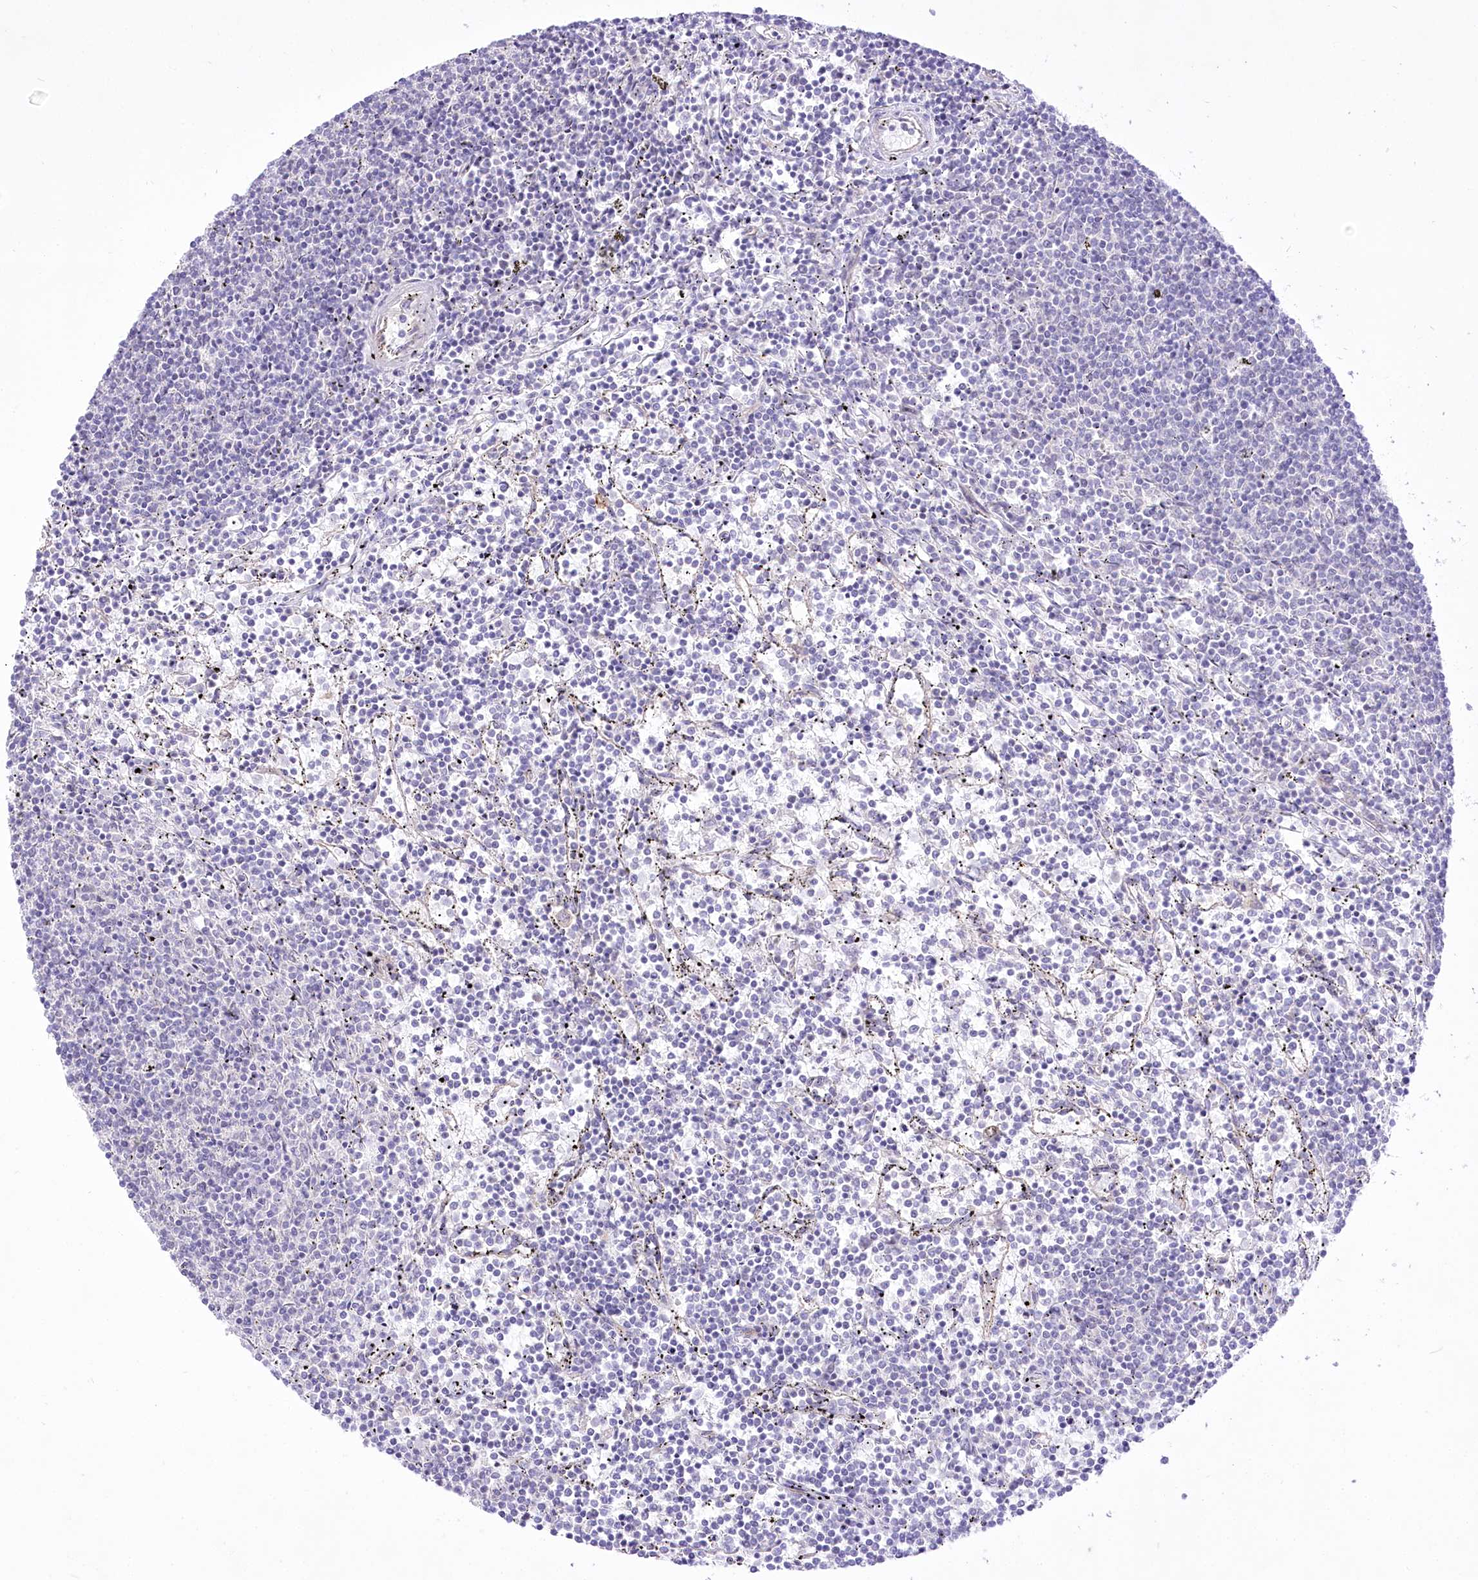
{"staining": {"intensity": "negative", "quantity": "none", "location": "none"}, "tissue": "lymphoma", "cell_type": "Tumor cells", "image_type": "cancer", "snomed": [{"axis": "morphology", "description": "Malignant lymphoma, non-Hodgkin's type, Low grade"}, {"axis": "topography", "description": "Spleen"}], "caption": "Malignant lymphoma, non-Hodgkin's type (low-grade) was stained to show a protein in brown. There is no significant staining in tumor cells. (DAB immunohistochemistry, high magnification).", "gene": "HELT", "patient": {"sex": "female", "age": 50}}